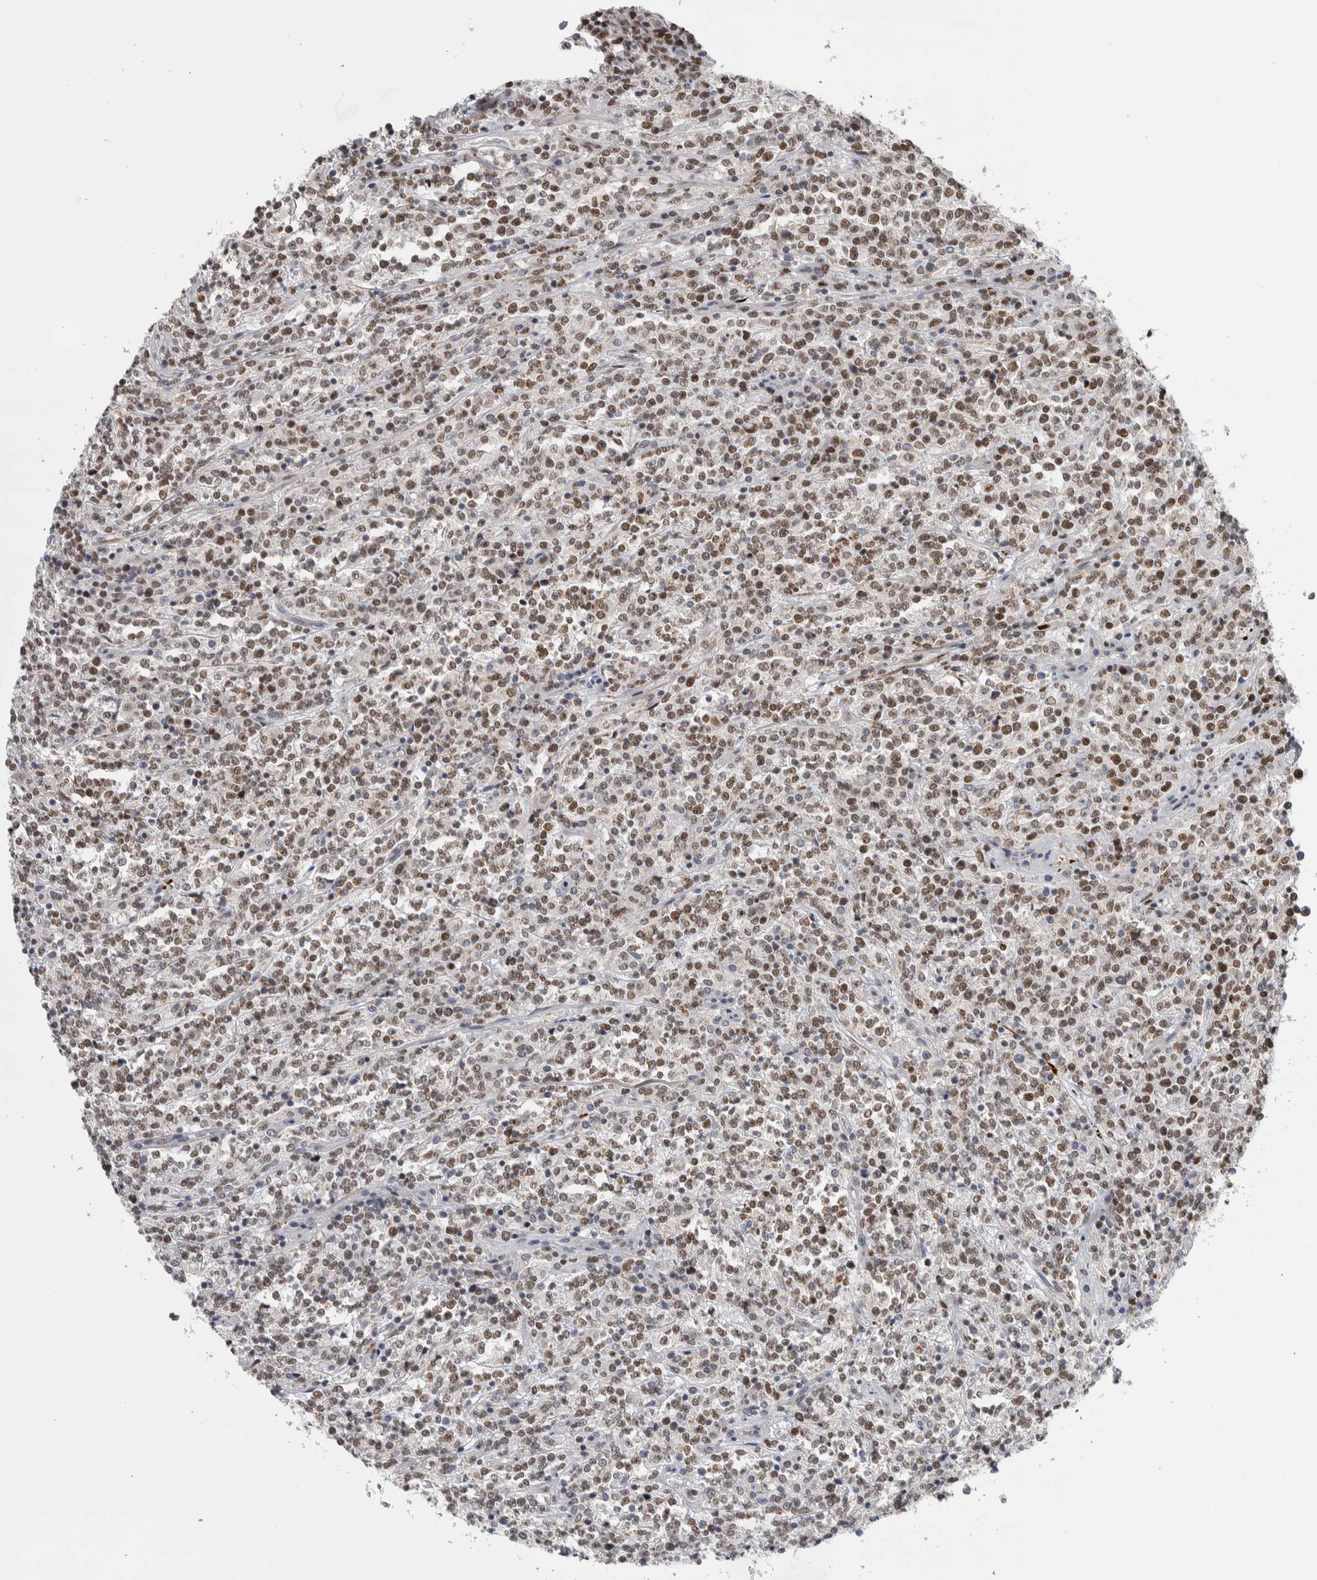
{"staining": {"intensity": "moderate", "quantity": ">75%", "location": "nuclear"}, "tissue": "lymphoma", "cell_type": "Tumor cells", "image_type": "cancer", "snomed": [{"axis": "morphology", "description": "Malignant lymphoma, non-Hodgkin's type, High grade"}, {"axis": "topography", "description": "Soft tissue"}], "caption": "There is medium levels of moderate nuclear positivity in tumor cells of lymphoma, as demonstrated by immunohistochemical staining (brown color).", "gene": "HEXIM2", "patient": {"sex": "male", "age": 18}}